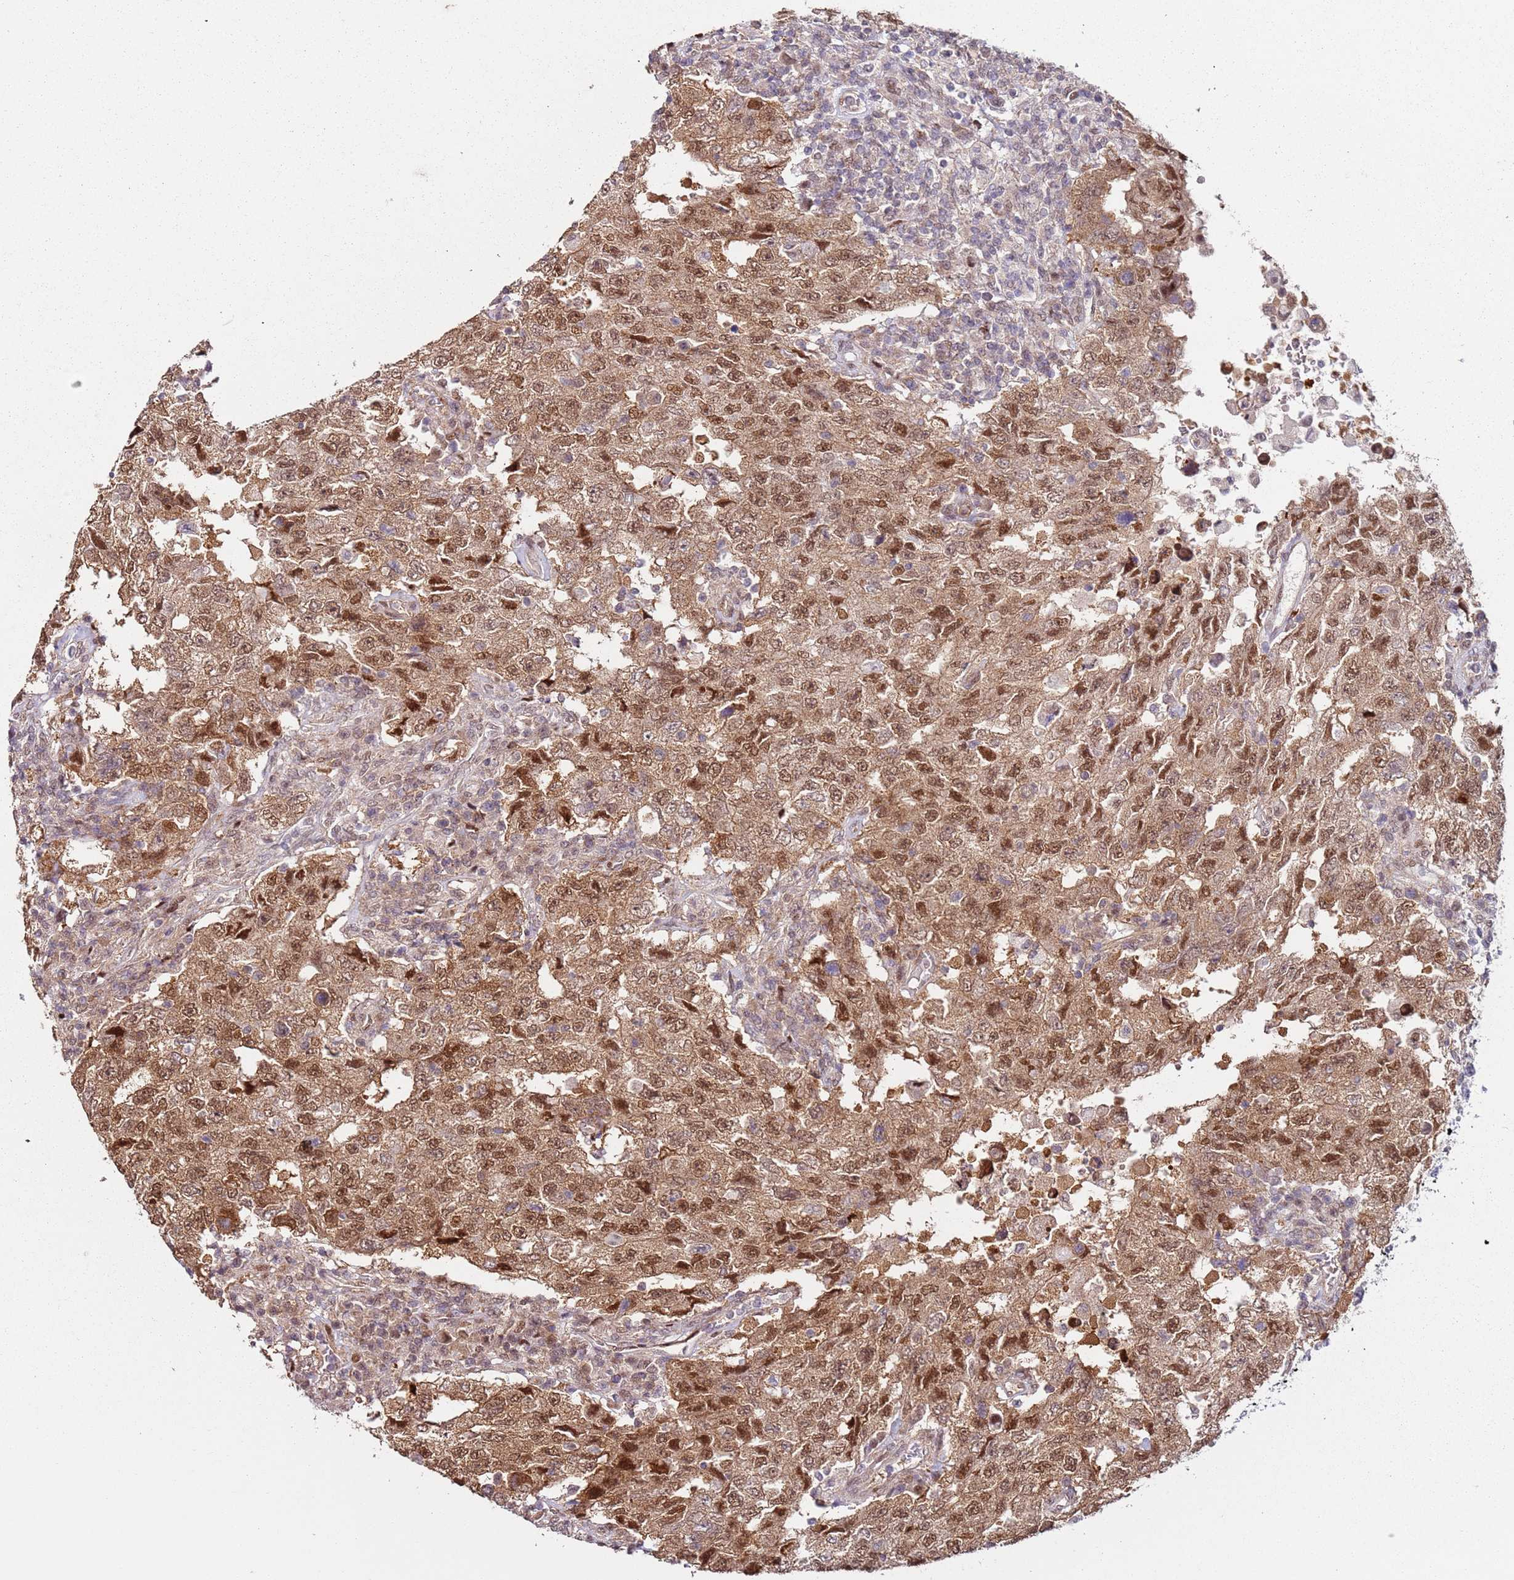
{"staining": {"intensity": "moderate", "quantity": ">75%", "location": "cytoplasmic/membranous,nuclear"}, "tissue": "testis cancer", "cell_type": "Tumor cells", "image_type": "cancer", "snomed": [{"axis": "morphology", "description": "Carcinoma, Embryonal, NOS"}, {"axis": "topography", "description": "Testis"}], "caption": "DAB immunohistochemical staining of human testis cancer (embryonal carcinoma) exhibits moderate cytoplasmic/membranous and nuclear protein expression in approximately >75% of tumor cells. (IHC, brightfield microscopy, high magnification).", "gene": "PSMD4", "patient": {"sex": "male", "age": 26}}